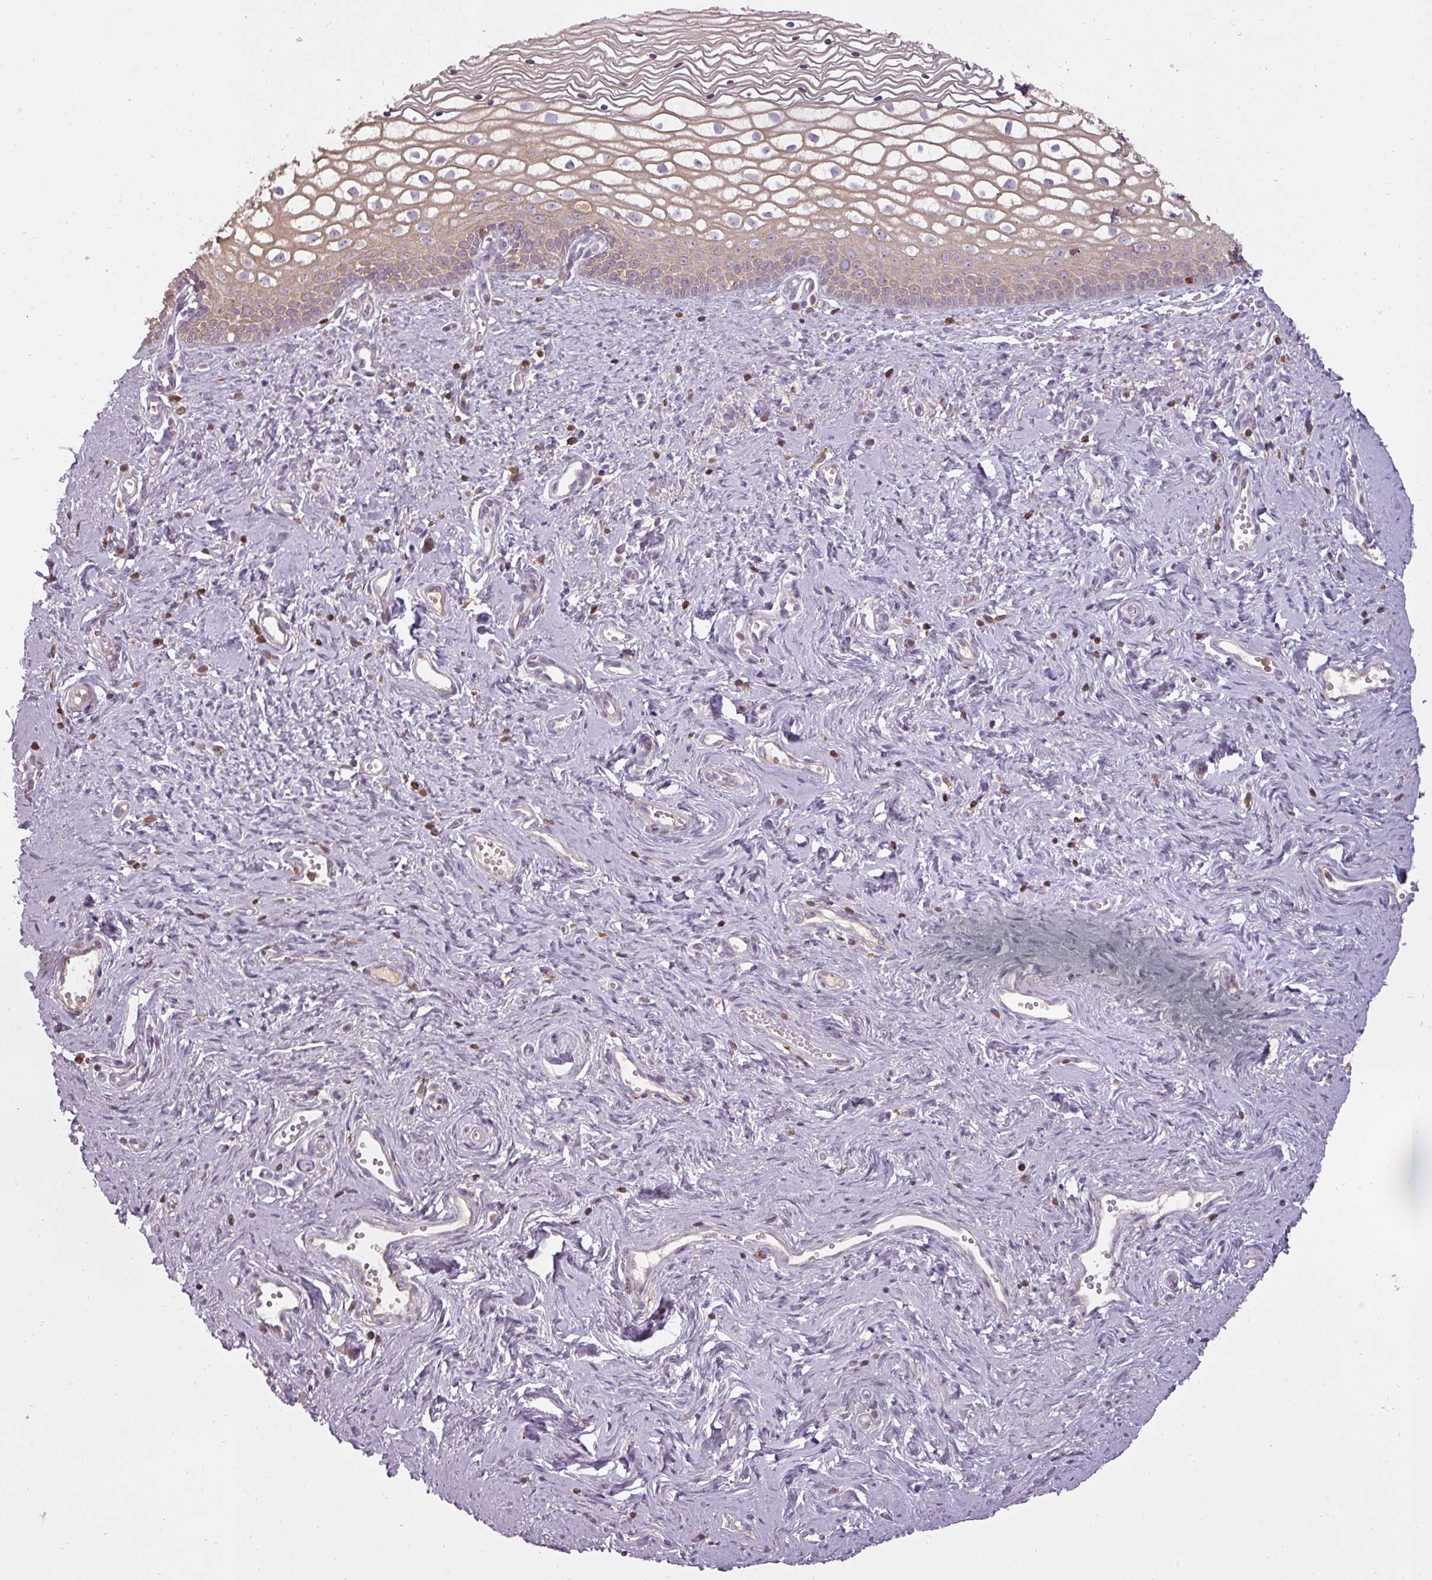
{"staining": {"intensity": "moderate", "quantity": "25%-75%", "location": "cytoplasmic/membranous"}, "tissue": "vagina", "cell_type": "Squamous epithelial cells", "image_type": "normal", "snomed": [{"axis": "morphology", "description": "Normal tissue, NOS"}, {"axis": "topography", "description": "Vagina"}], "caption": "An immunohistochemistry image of unremarkable tissue is shown. Protein staining in brown highlights moderate cytoplasmic/membranous positivity in vagina within squamous epithelial cells. (DAB (3,3'-diaminobenzidine) IHC with brightfield microscopy, high magnification).", "gene": "STK4", "patient": {"sex": "female", "age": 59}}